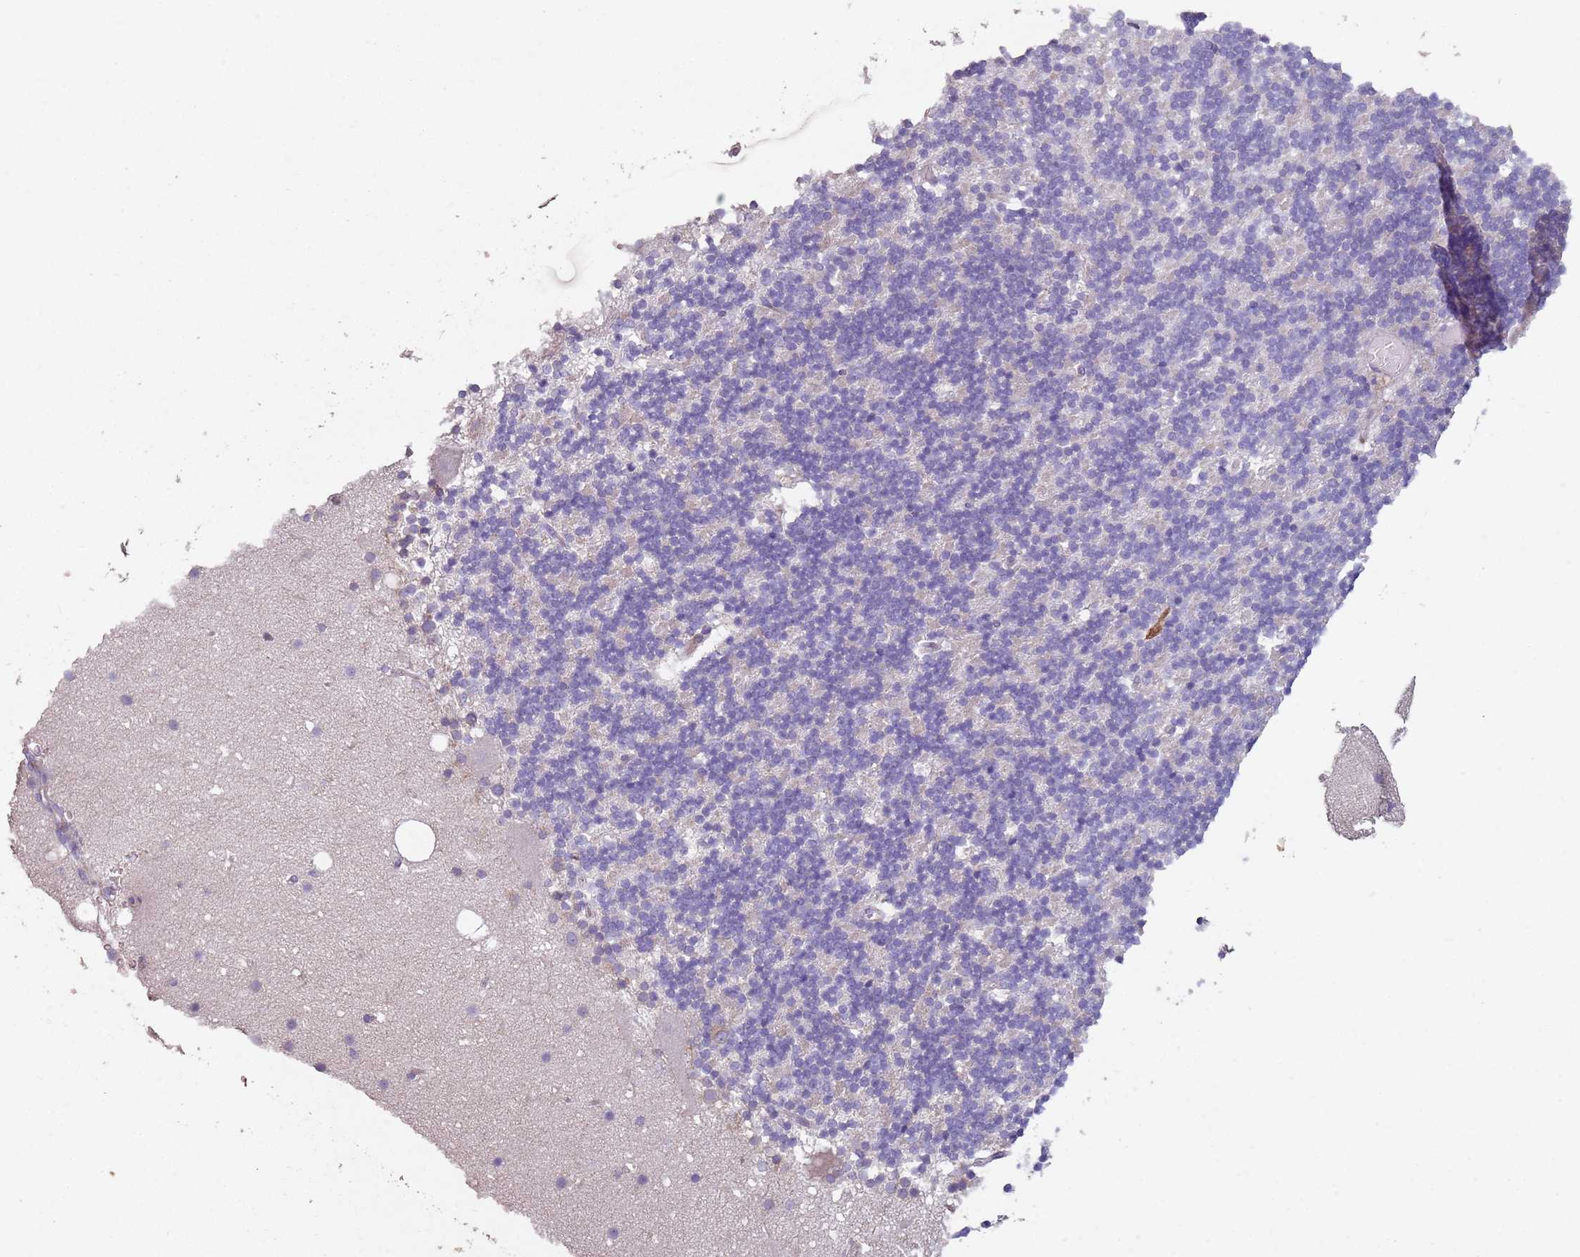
{"staining": {"intensity": "negative", "quantity": "none", "location": "none"}, "tissue": "cerebellum", "cell_type": "Cells in granular layer", "image_type": "normal", "snomed": [{"axis": "morphology", "description": "Normal tissue, NOS"}, {"axis": "topography", "description": "Cerebellum"}], "caption": "High magnification brightfield microscopy of unremarkable cerebellum stained with DAB (brown) and counterstained with hematoxylin (blue): cells in granular layer show no significant staining. (DAB (3,3'-diaminobenzidine) IHC with hematoxylin counter stain).", "gene": "ZNF583", "patient": {"sex": "male", "age": 57}}